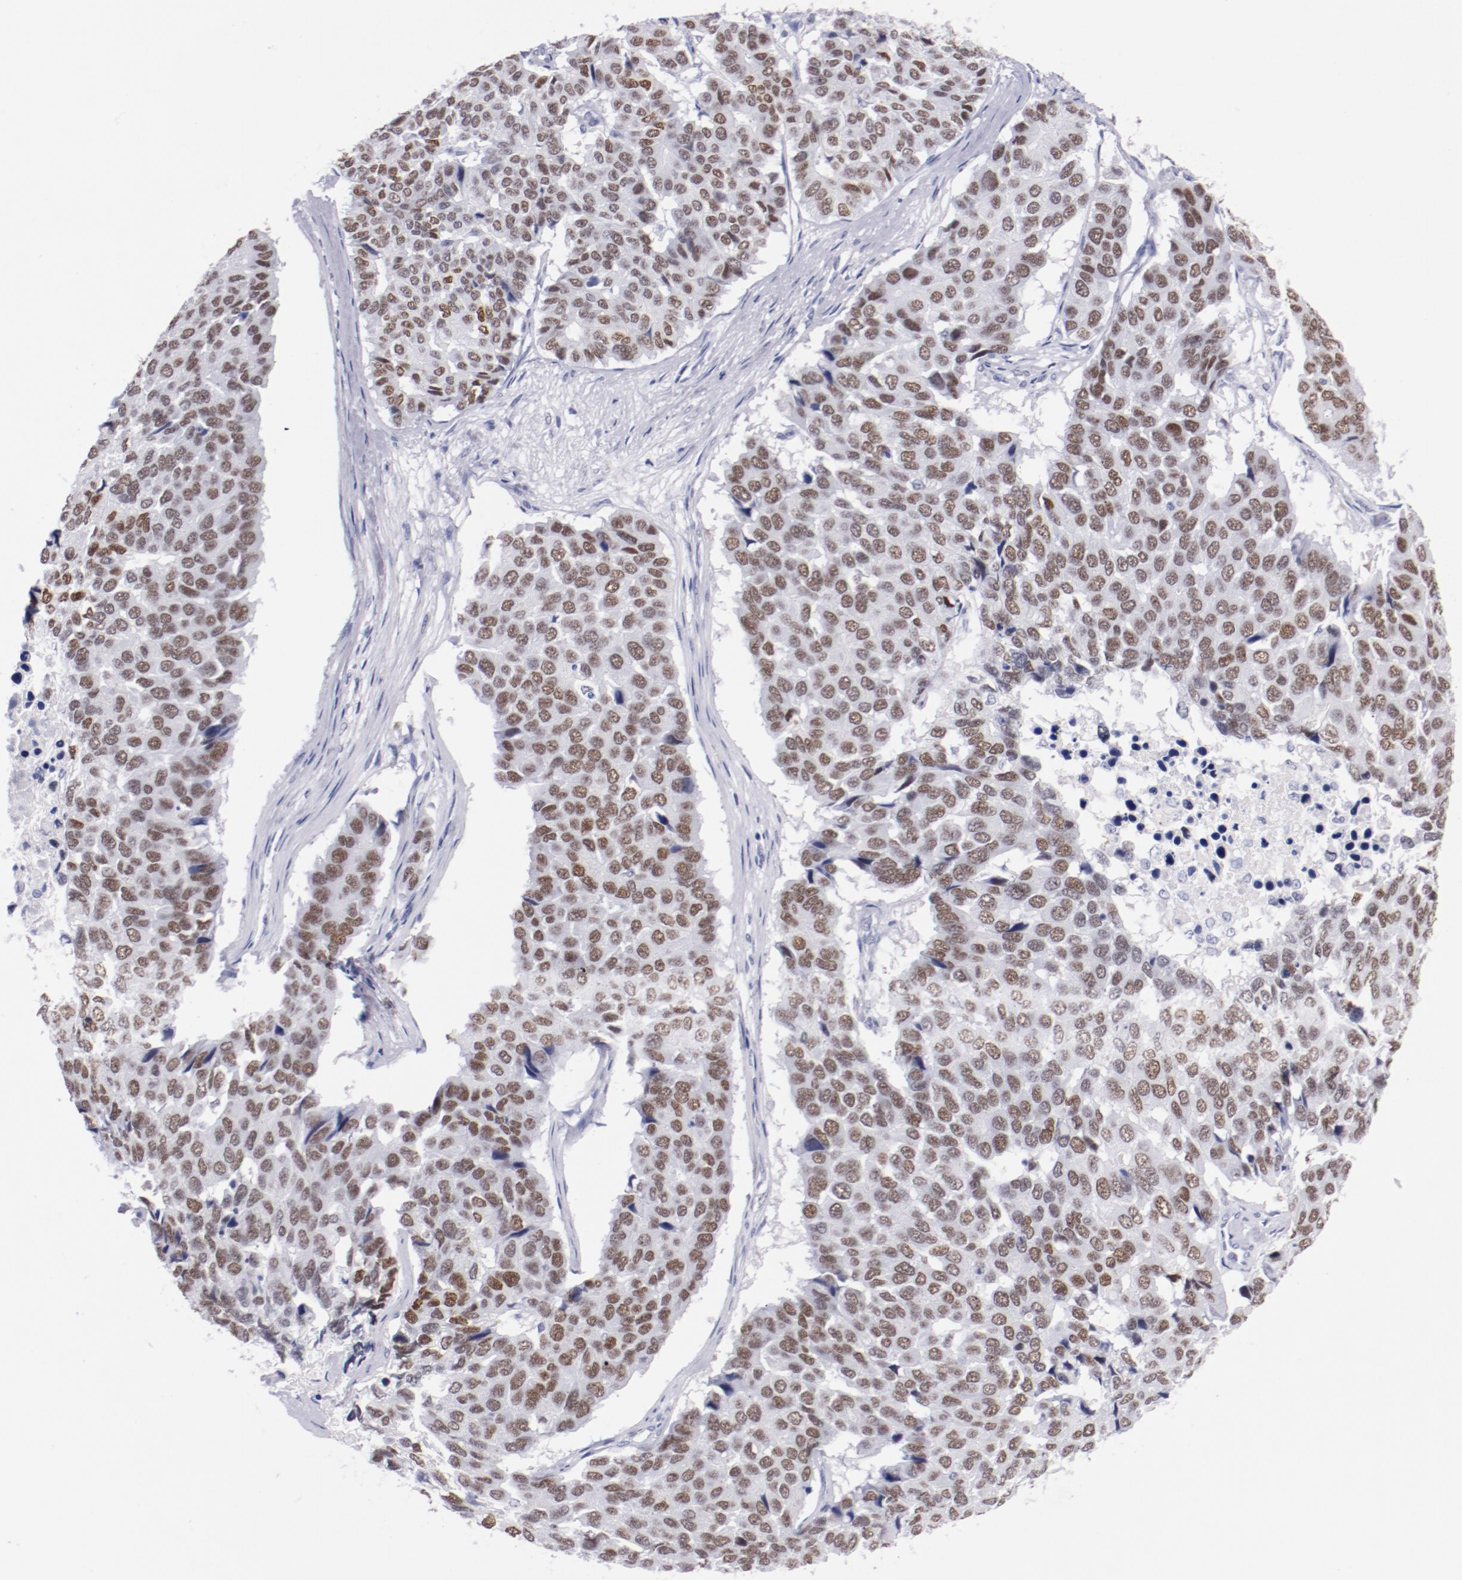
{"staining": {"intensity": "moderate", "quantity": ">75%", "location": "nuclear"}, "tissue": "pancreatic cancer", "cell_type": "Tumor cells", "image_type": "cancer", "snomed": [{"axis": "morphology", "description": "Adenocarcinoma, NOS"}, {"axis": "topography", "description": "Pancreas"}], "caption": "Tumor cells demonstrate moderate nuclear staining in about >75% of cells in adenocarcinoma (pancreatic).", "gene": "HNF1B", "patient": {"sex": "male", "age": 50}}